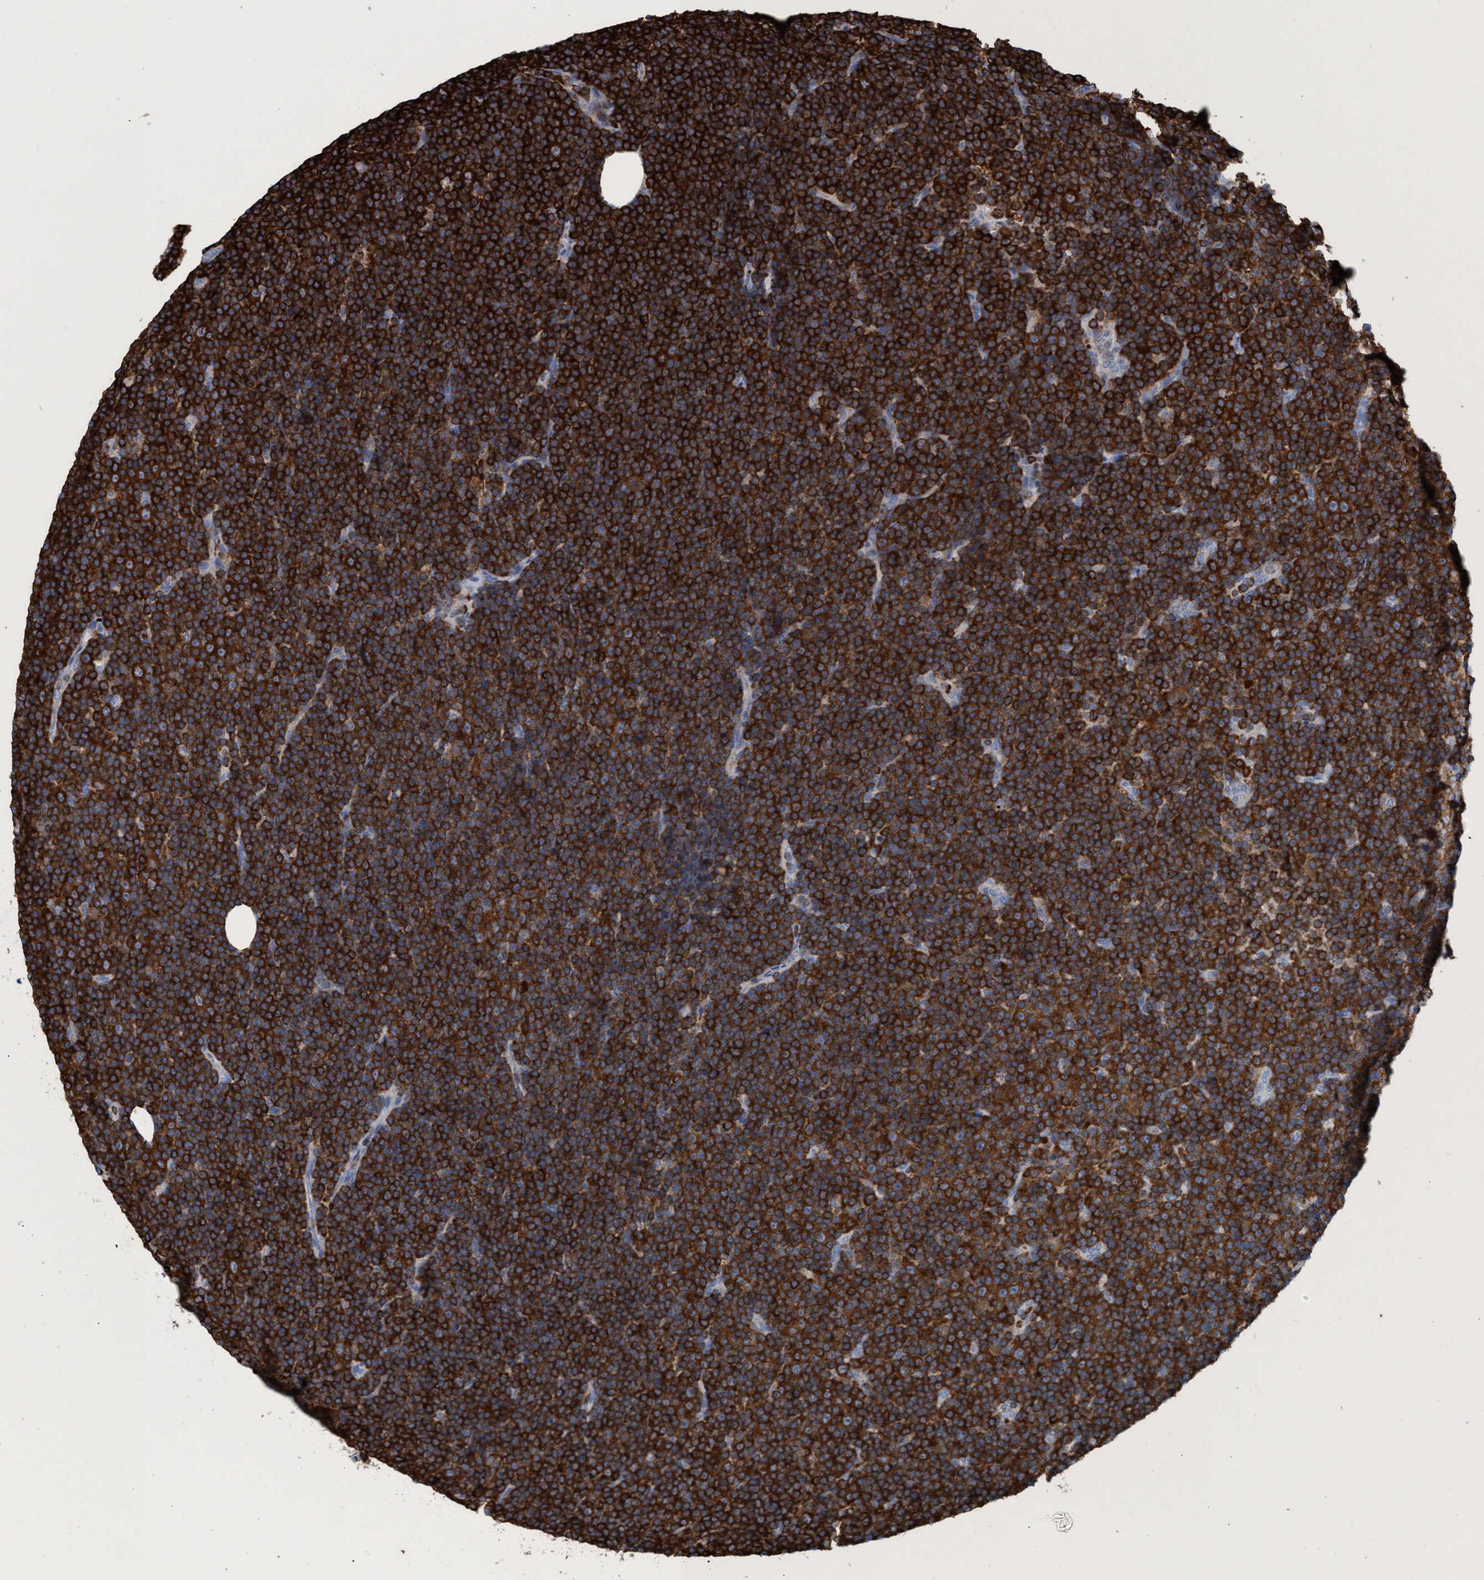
{"staining": {"intensity": "strong", "quantity": ">75%", "location": "cytoplasmic/membranous"}, "tissue": "lymphoma", "cell_type": "Tumor cells", "image_type": "cancer", "snomed": [{"axis": "morphology", "description": "Malignant lymphoma, non-Hodgkin's type, Low grade"}, {"axis": "topography", "description": "Lymph node"}], "caption": "Strong cytoplasmic/membranous expression for a protein is present in approximately >75% of tumor cells of malignant lymphoma, non-Hodgkin's type (low-grade) using IHC.", "gene": "EZR", "patient": {"sex": "female", "age": 67}}